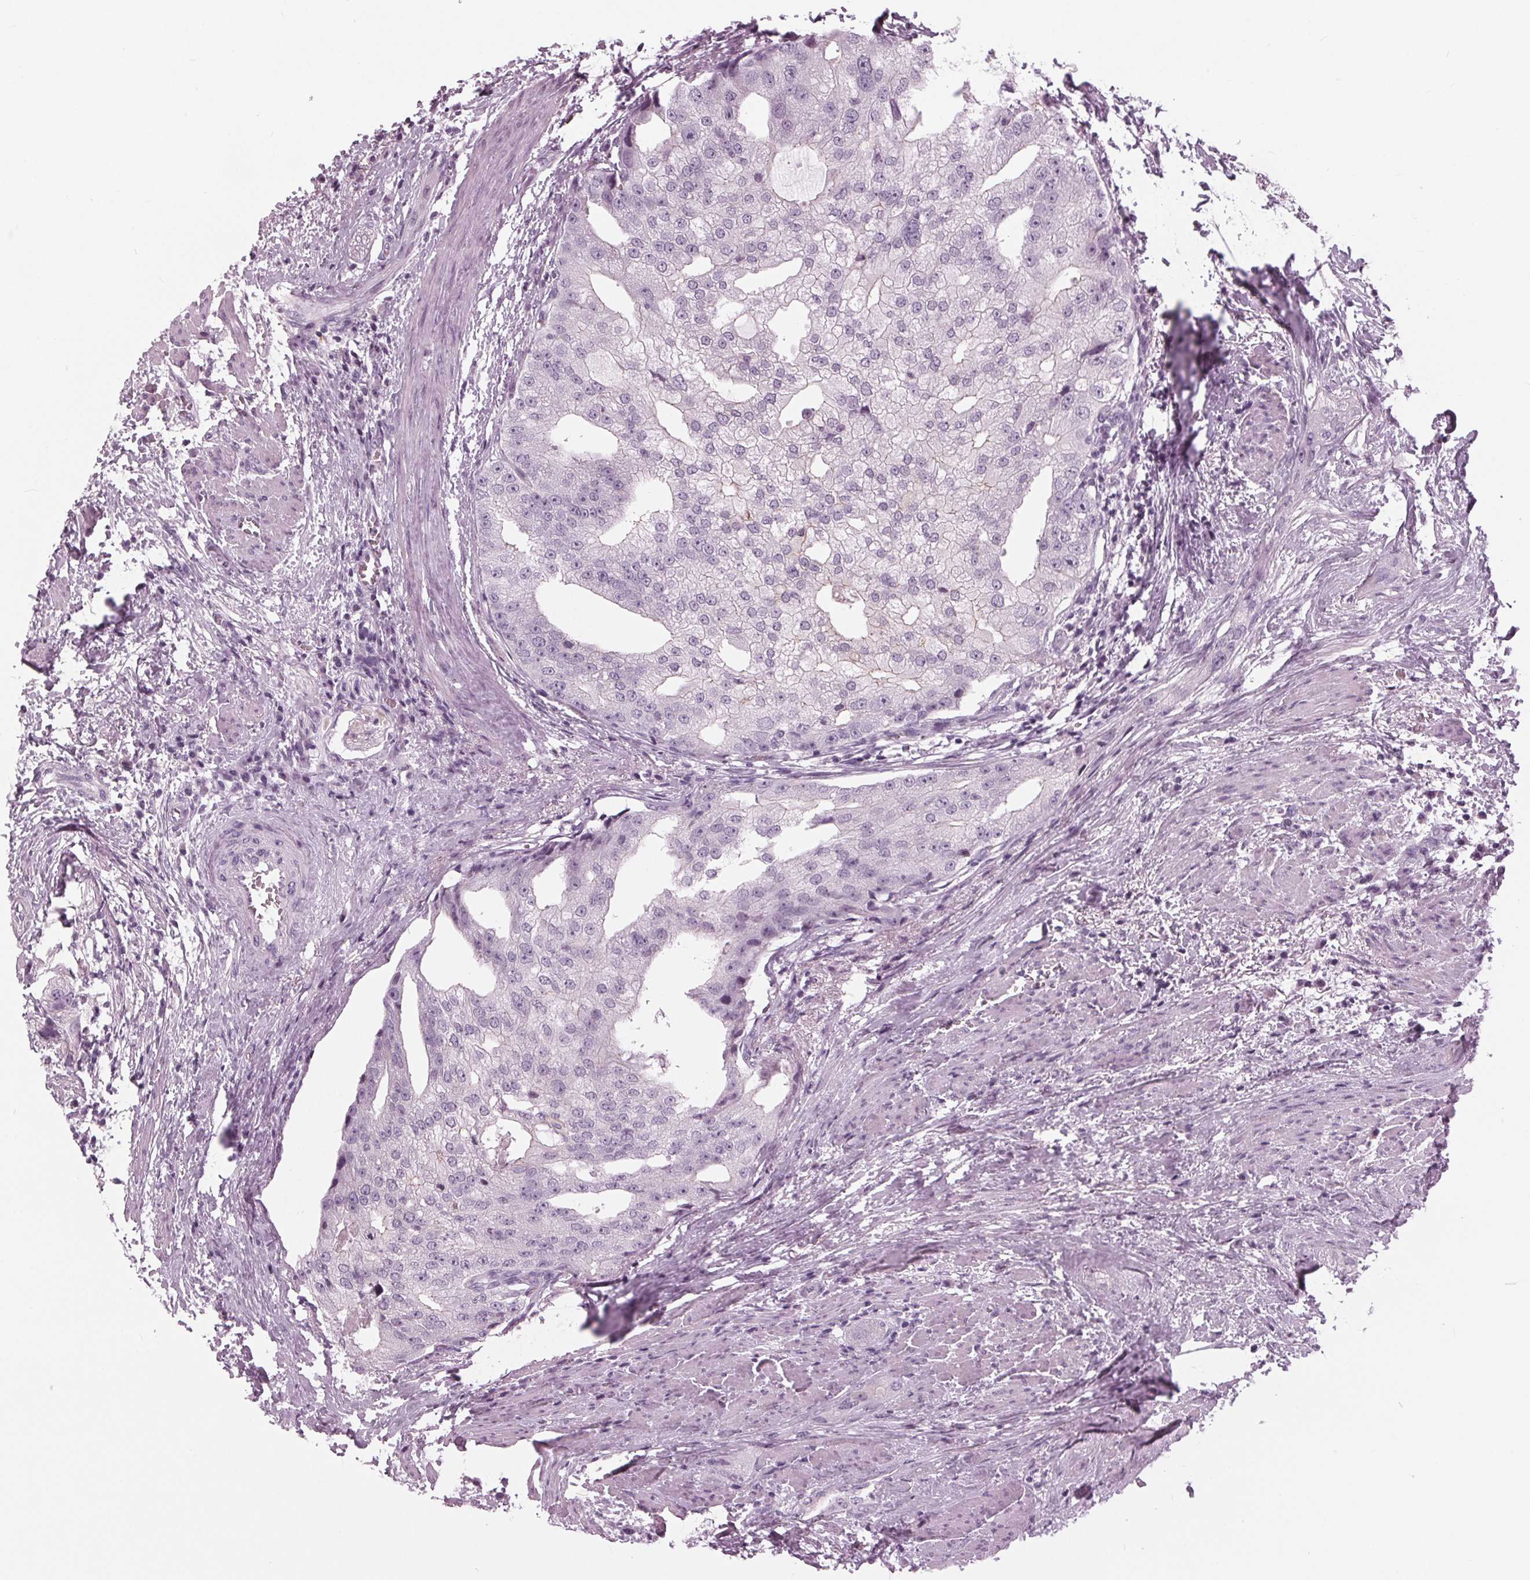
{"staining": {"intensity": "negative", "quantity": "none", "location": "none"}, "tissue": "prostate cancer", "cell_type": "Tumor cells", "image_type": "cancer", "snomed": [{"axis": "morphology", "description": "Adenocarcinoma, High grade"}, {"axis": "topography", "description": "Prostate"}], "caption": "Immunohistochemistry of human high-grade adenocarcinoma (prostate) displays no expression in tumor cells. (DAB immunohistochemistry with hematoxylin counter stain).", "gene": "SLC9A4", "patient": {"sex": "male", "age": 70}}